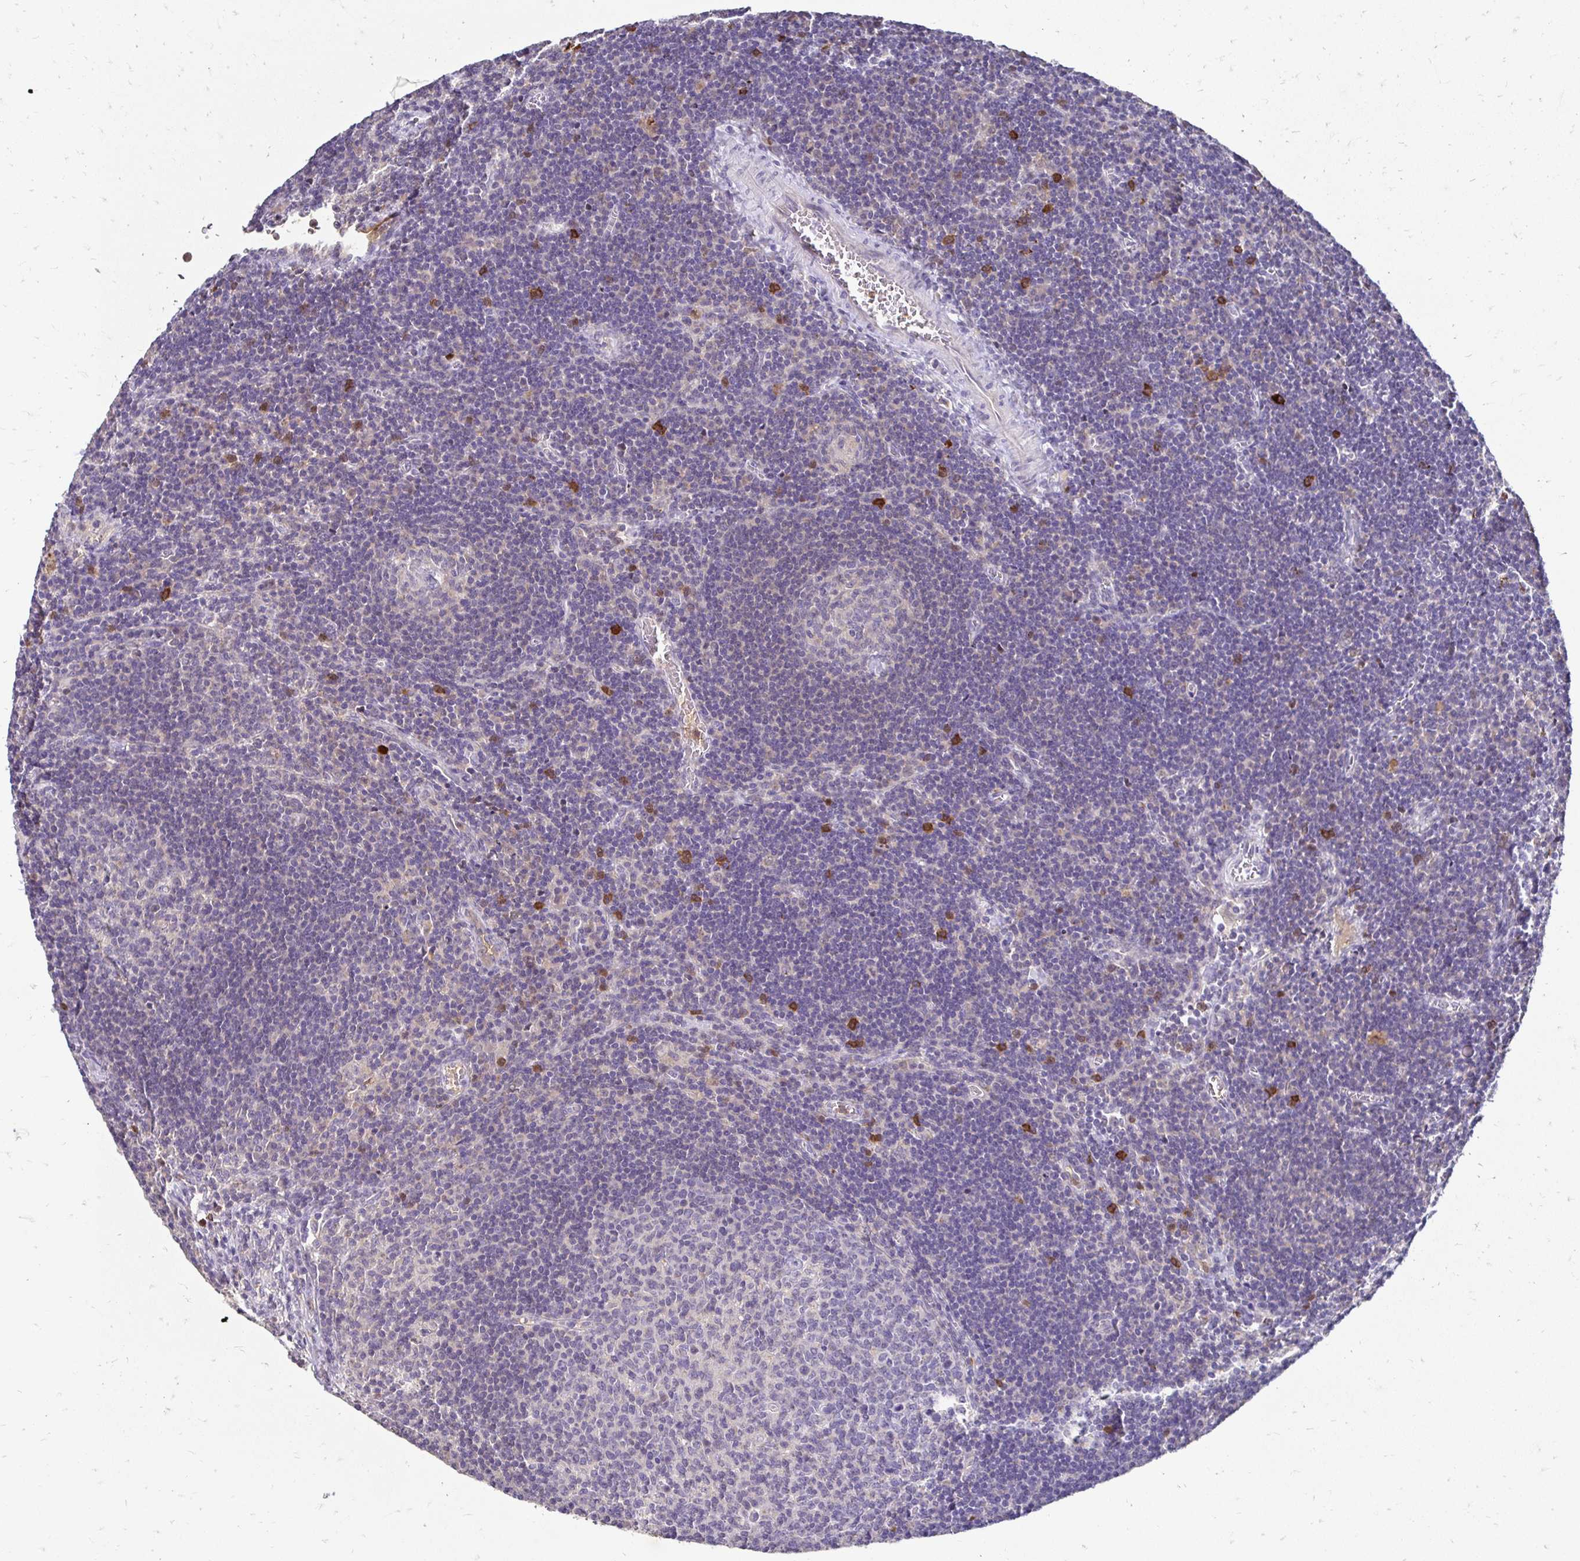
{"staining": {"intensity": "negative", "quantity": "none", "location": "none"}, "tissue": "lymph node", "cell_type": "Germinal center cells", "image_type": "normal", "snomed": [{"axis": "morphology", "description": "Normal tissue, NOS"}, {"axis": "topography", "description": "Lymph node"}], "caption": "Germinal center cells show no significant expression in normal lymph node.", "gene": "GK2", "patient": {"sex": "male", "age": 67}}